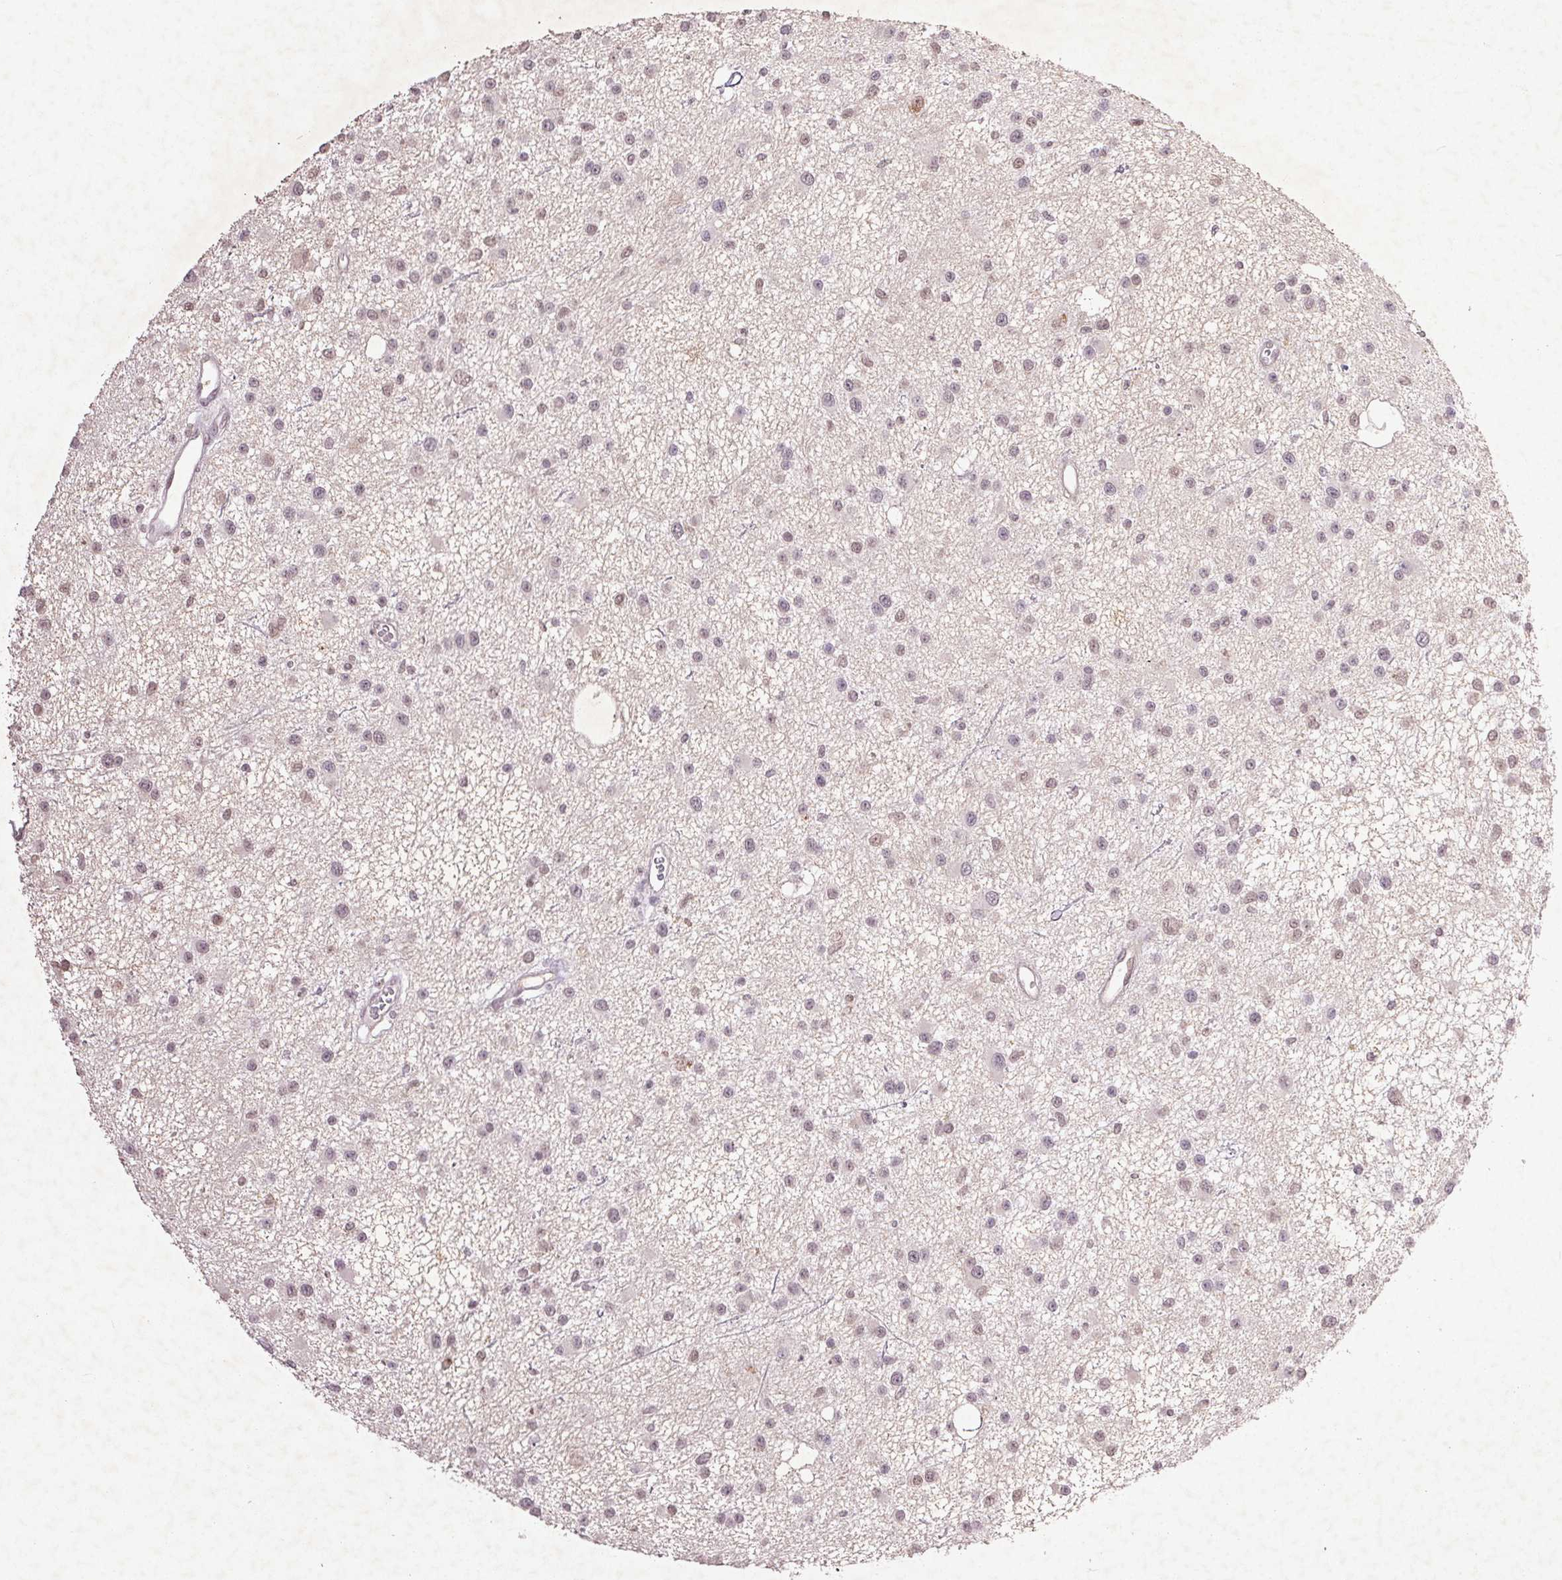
{"staining": {"intensity": "weak", "quantity": "<25%", "location": "nuclear"}, "tissue": "glioma", "cell_type": "Tumor cells", "image_type": "cancer", "snomed": [{"axis": "morphology", "description": "Glioma, malignant, Low grade"}, {"axis": "topography", "description": "Brain"}], "caption": "Immunohistochemistry micrograph of glioma stained for a protein (brown), which displays no staining in tumor cells.", "gene": "FAM168B", "patient": {"sex": "male", "age": 43}}